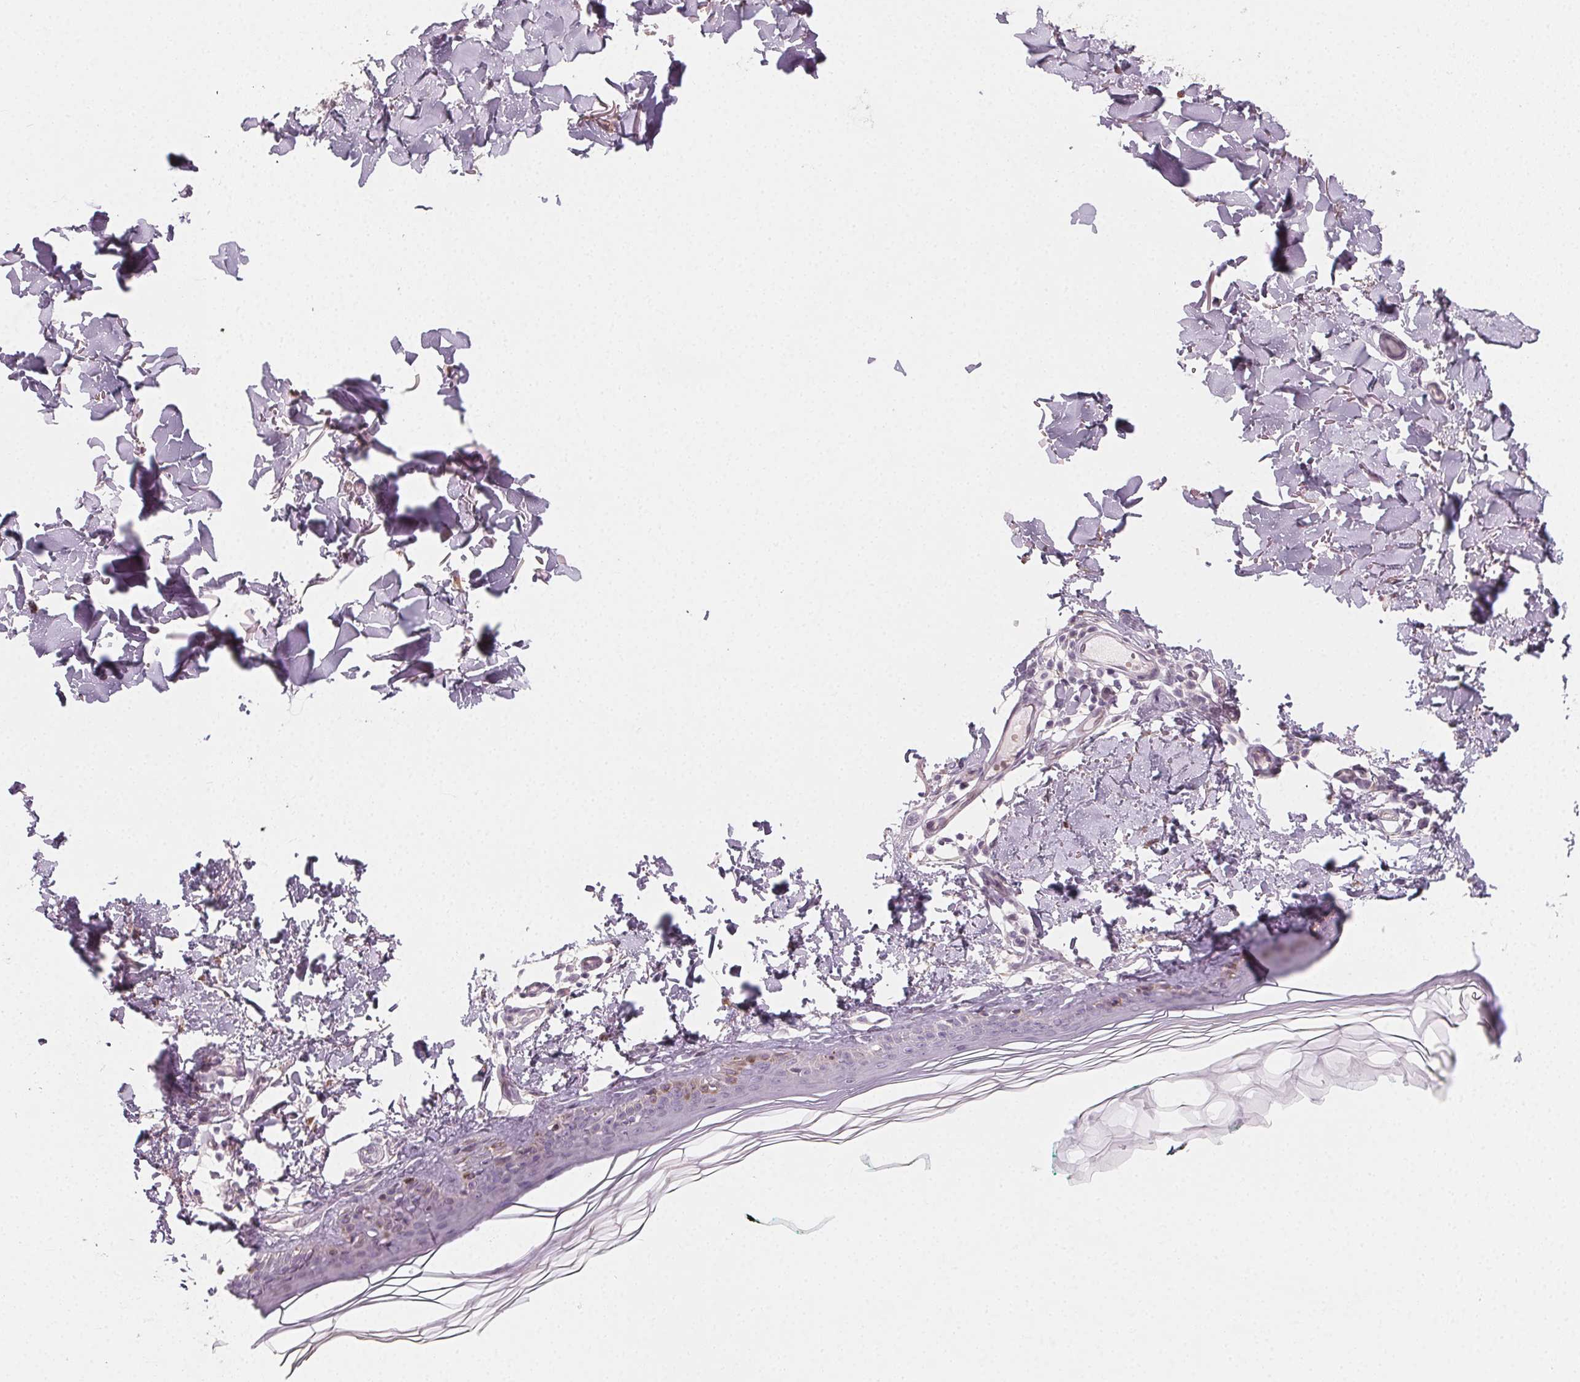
{"staining": {"intensity": "negative", "quantity": "none", "location": "none"}, "tissue": "skin", "cell_type": "Fibroblasts", "image_type": "normal", "snomed": [{"axis": "morphology", "description": "Normal tissue, NOS"}, {"axis": "topography", "description": "Skin"}, {"axis": "topography", "description": "Peripheral nerve tissue"}], "caption": "Immunohistochemistry photomicrograph of benign skin stained for a protein (brown), which exhibits no expression in fibroblasts.", "gene": "CCDC96", "patient": {"sex": "female", "age": 45}}